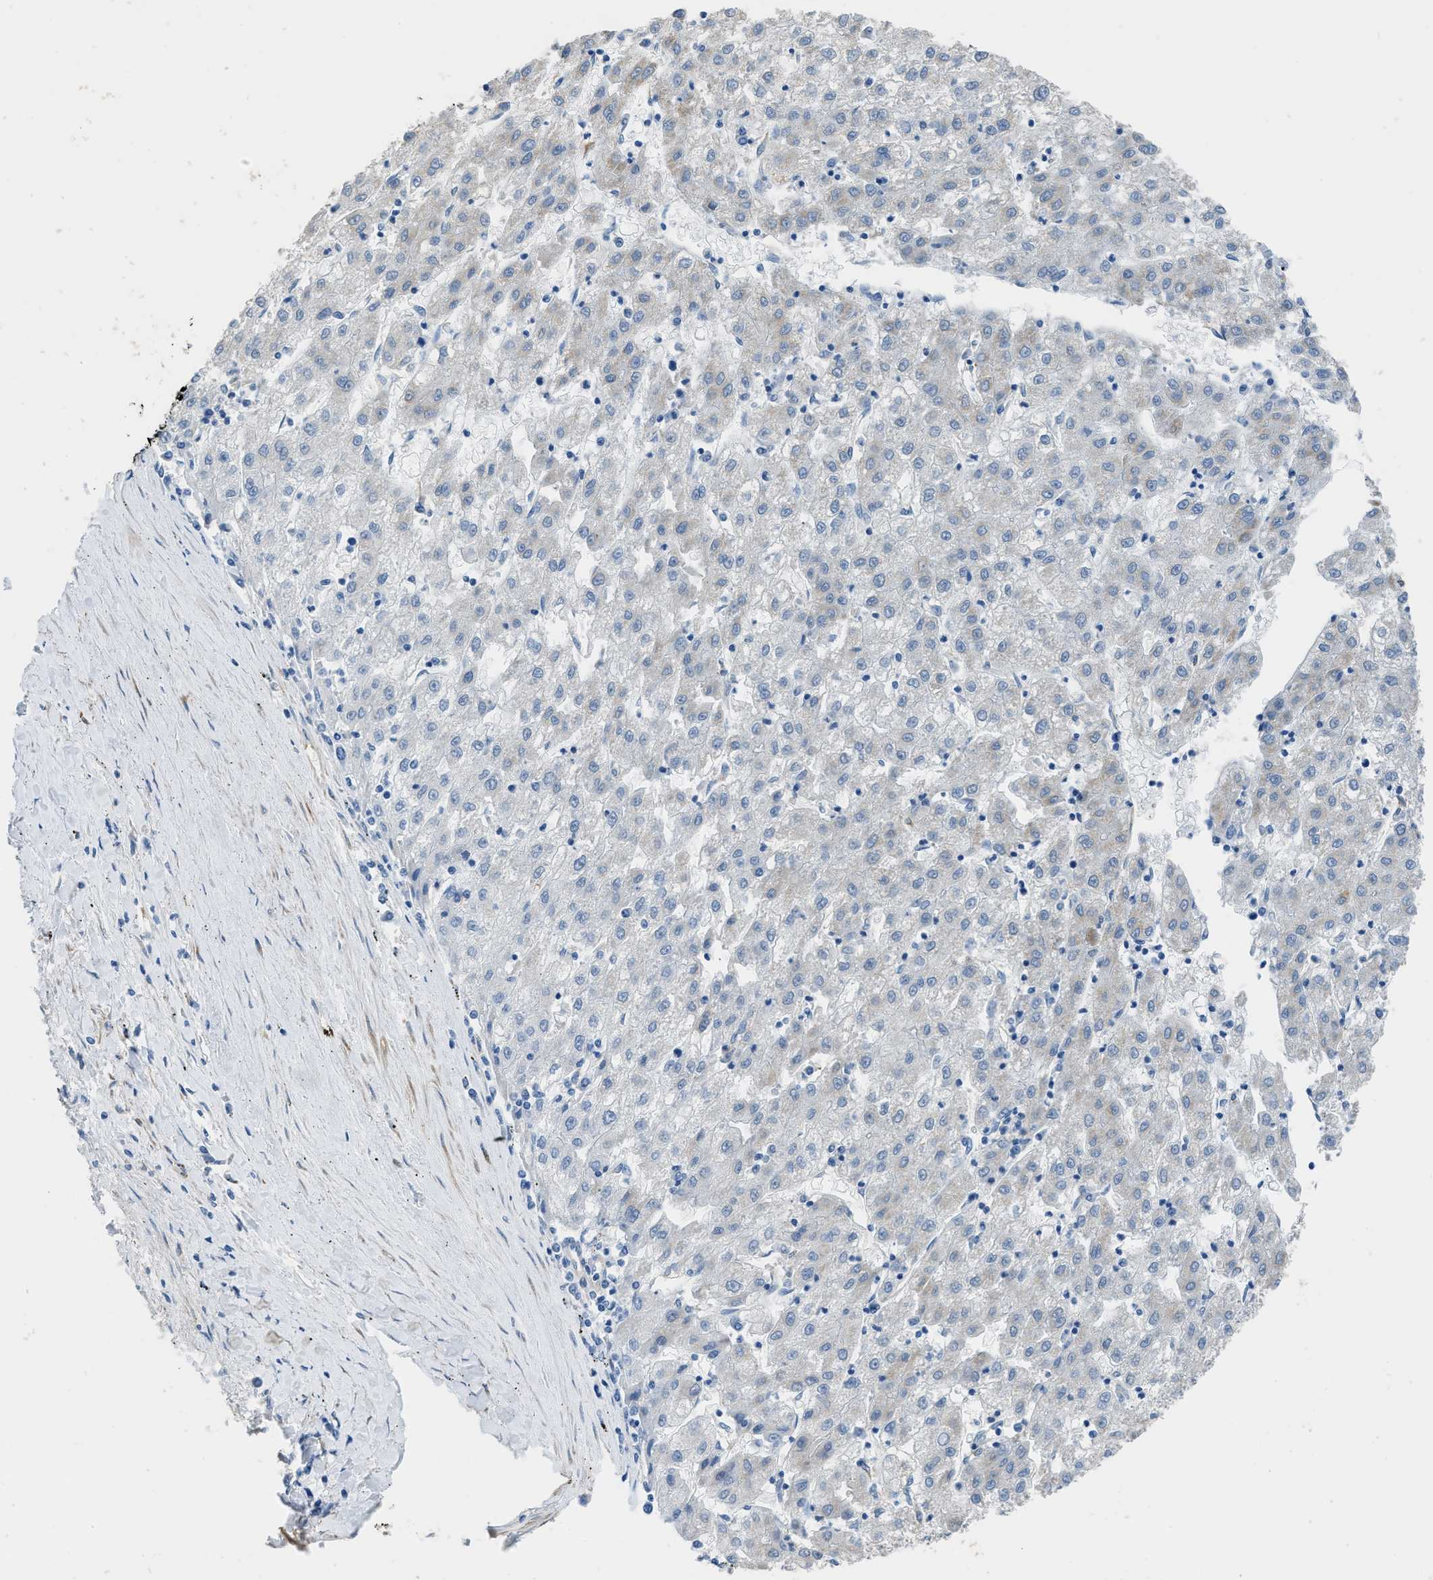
{"staining": {"intensity": "negative", "quantity": "none", "location": "none"}, "tissue": "liver cancer", "cell_type": "Tumor cells", "image_type": "cancer", "snomed": [{"axis": "morphology", "description": "Carcinoma, Hepatocellular, NOS"}, {"axis": "topography", "description": "Liver"}], "caption": "DAB (3,3'-diaminobenzidine) immunohistochemical staining of hepatocellular carcinoma (liver) demonstrates no significant positivity in tumor cells.", "gene": "ZSWIM5", "patient": {"sex": "male", "age": 72}}